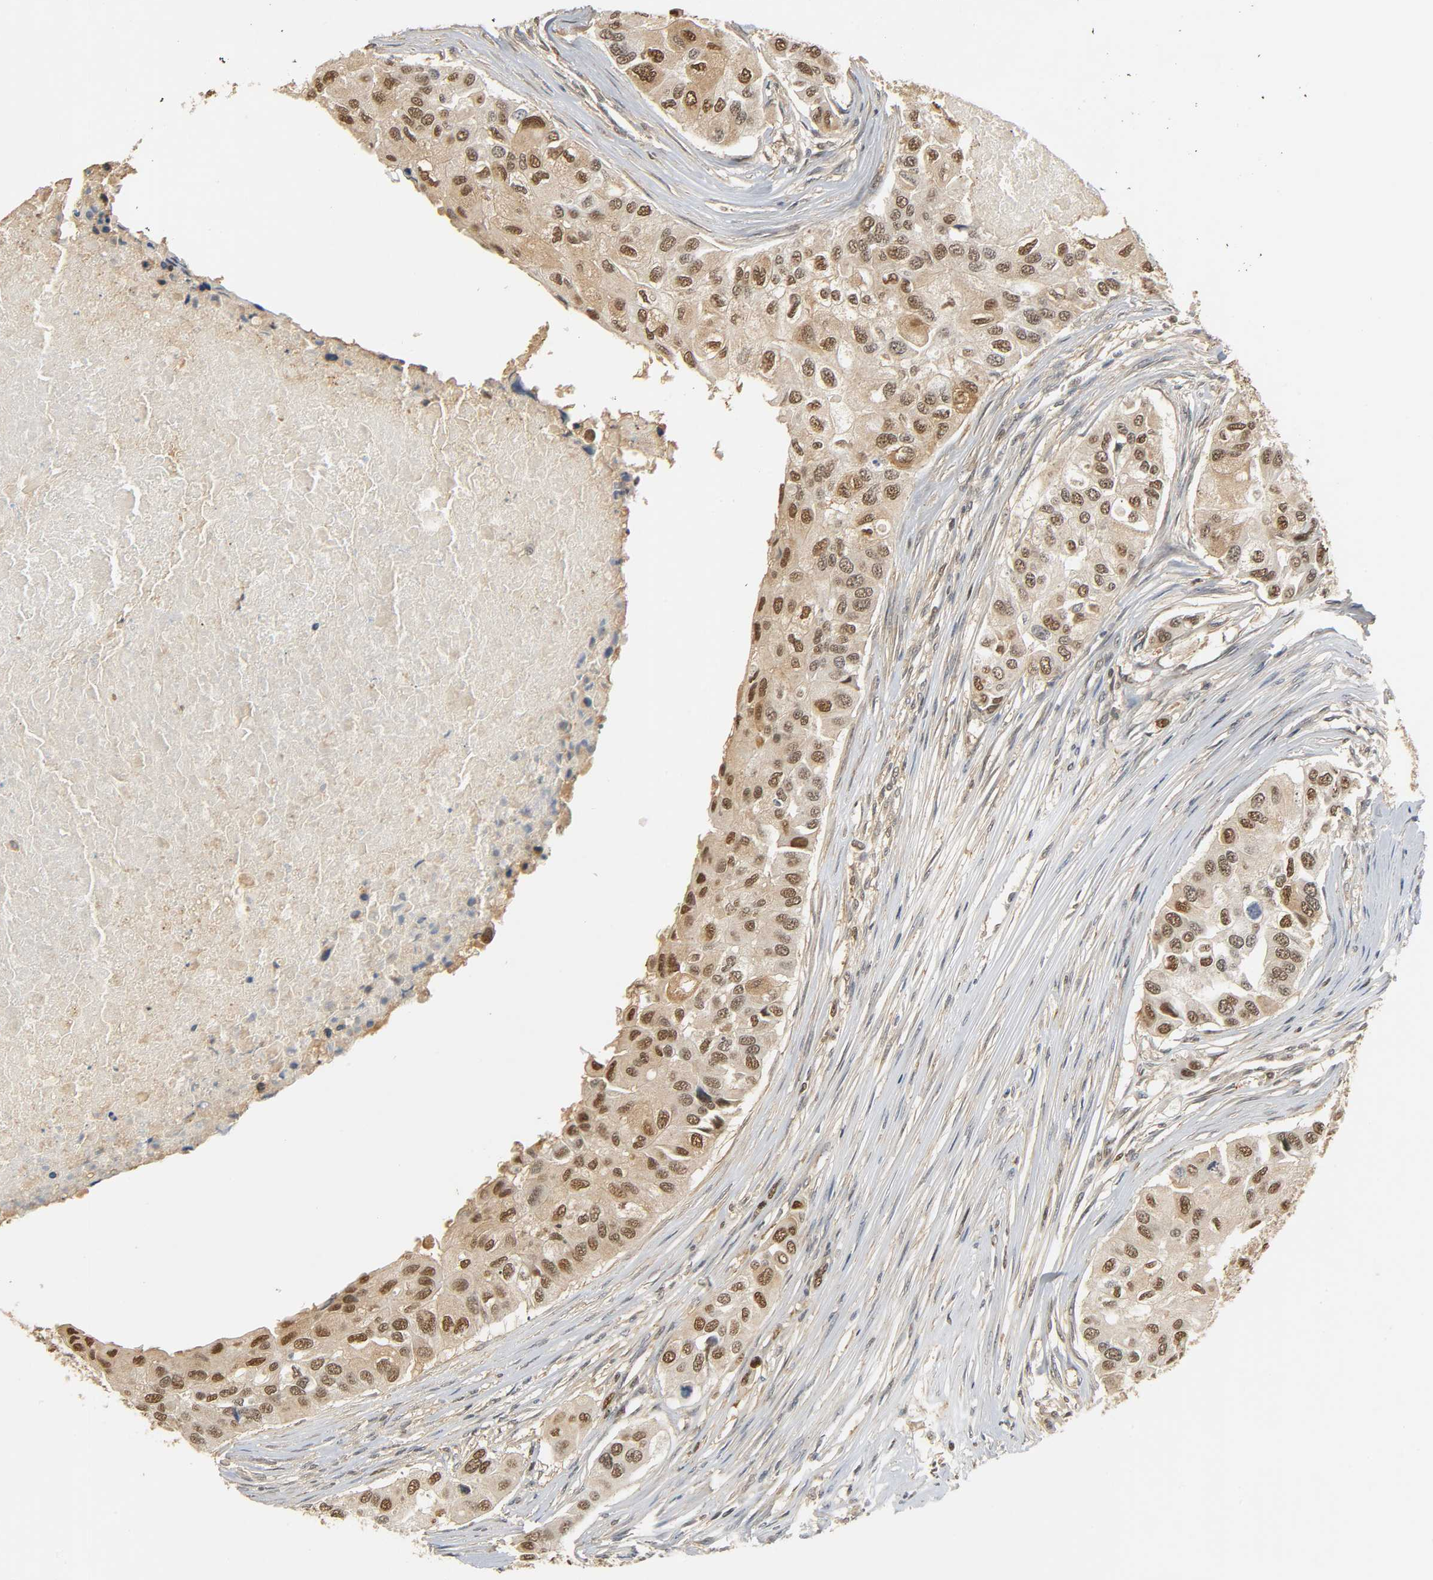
{"staining": {"intensity": "moderate", "quantity": ">75%", "location": "nuclear"}, "tissue": "breast cancer", "cell_type": "Tumor cells", "image_type": "cancer", "snomed": [{"axis": "morphology", "description": "Normal tissue, NOS"}, {"axis": "morphology", "description": "Duct carcinoma"}, {"axis": "topography", "description": "Breast"}], "caption": "Intraductal carcinoma (breast) stained for a protein (brown) demonstrates moderate nuclear positive positivity in about >75% of tumor cells.", "gene": "ZFPM2", "patient": {"sex": "female", "age": 49}}